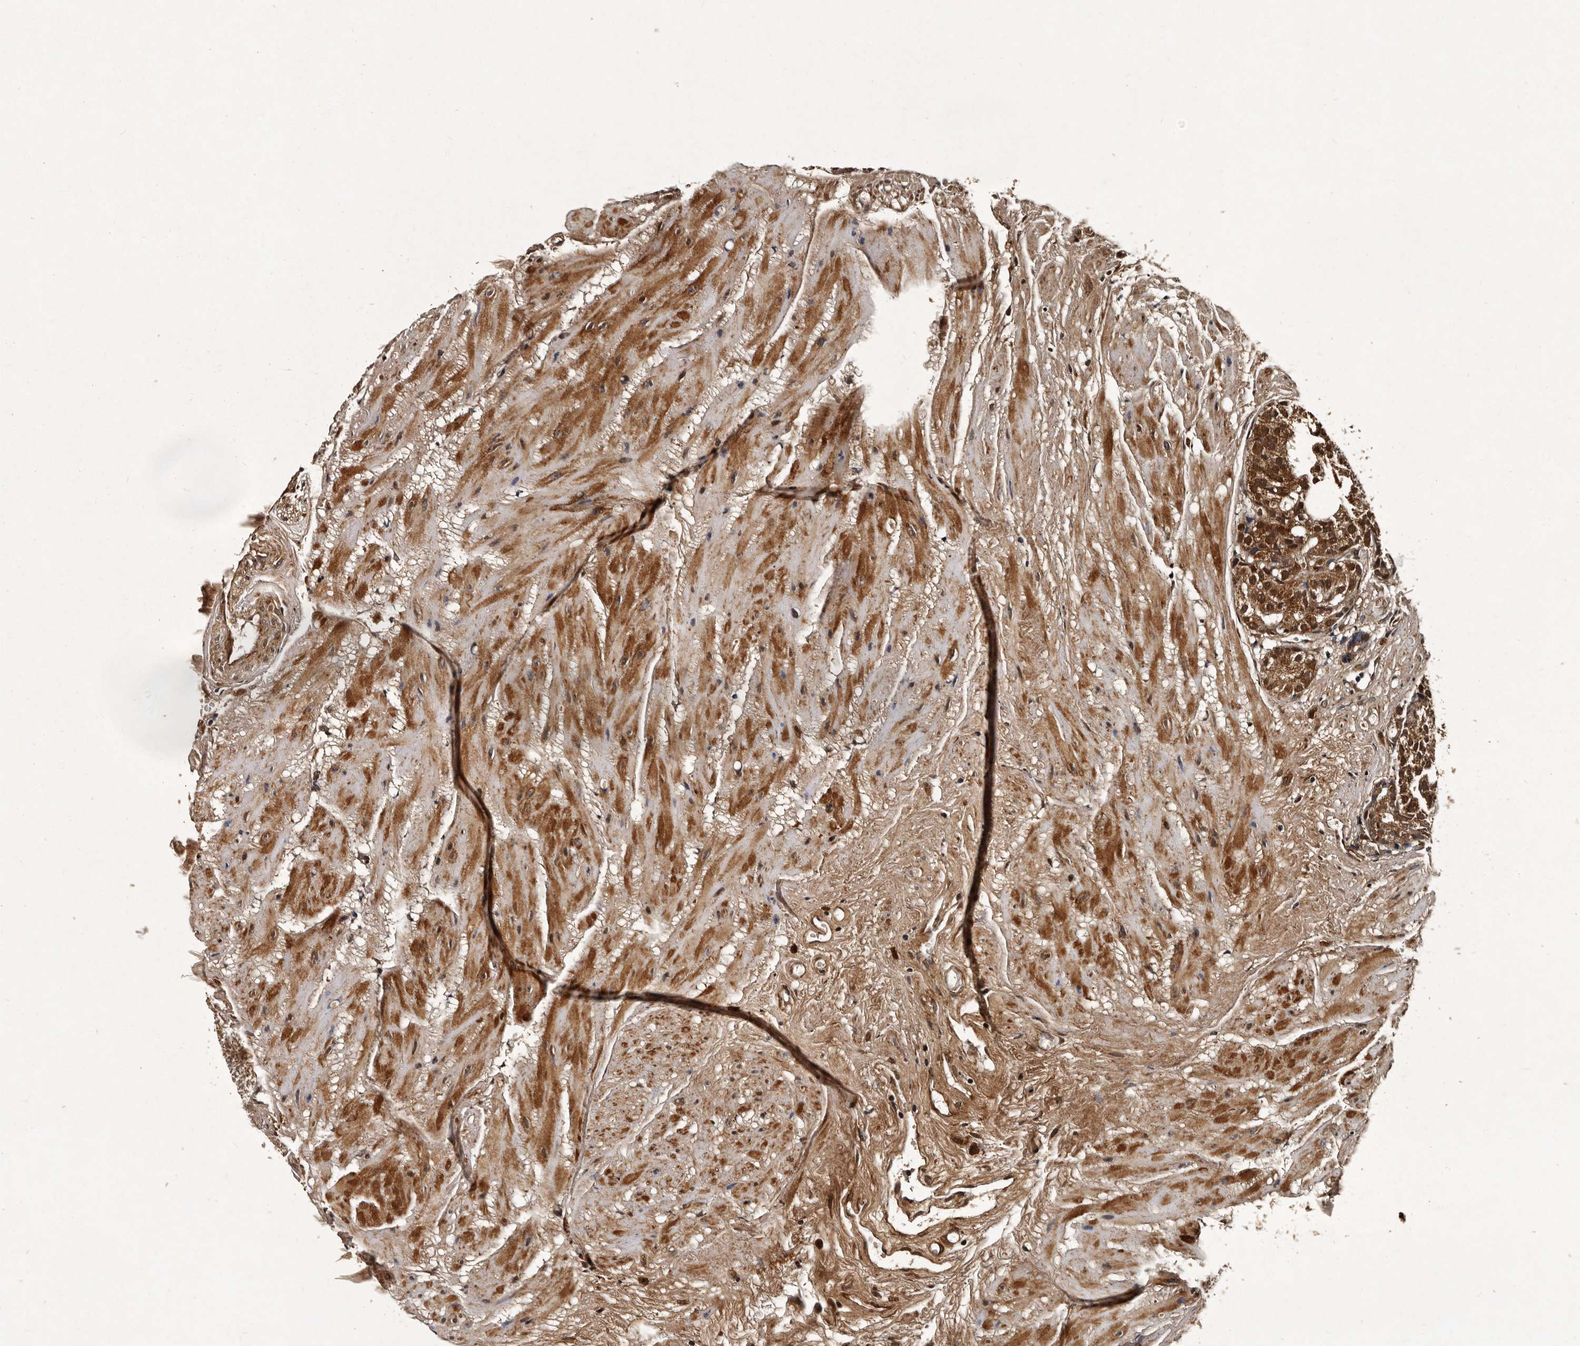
{"staining": {"intensity": "moderate", "quantity": ">75%", "location": "cytoplasmic/membranous,nuclear"}, "tissue": "prostate cancer", "cell_type": "Tumor cells", "image_type": "cancer", "snomed": [{"axis": "morphology", "description": "Adenocarcinoma, Low grade"}, {"axis": "topography", "description": "Prostate"}], "caption": "High-magnification brightfield microscopy of prostate cancer (adenocarcinoma (low-grade)) stained with DAB (3,3'-diaminobenzidine) (brown) and counterstained with hematoxylin (blue). tumor cells exhibit moderate cytoplasmic/membranous and nuclear positivity is seen in approximately>75% of cells.", "gene": "CPNE3", "patient": {"sex": "male", "age": 88}}